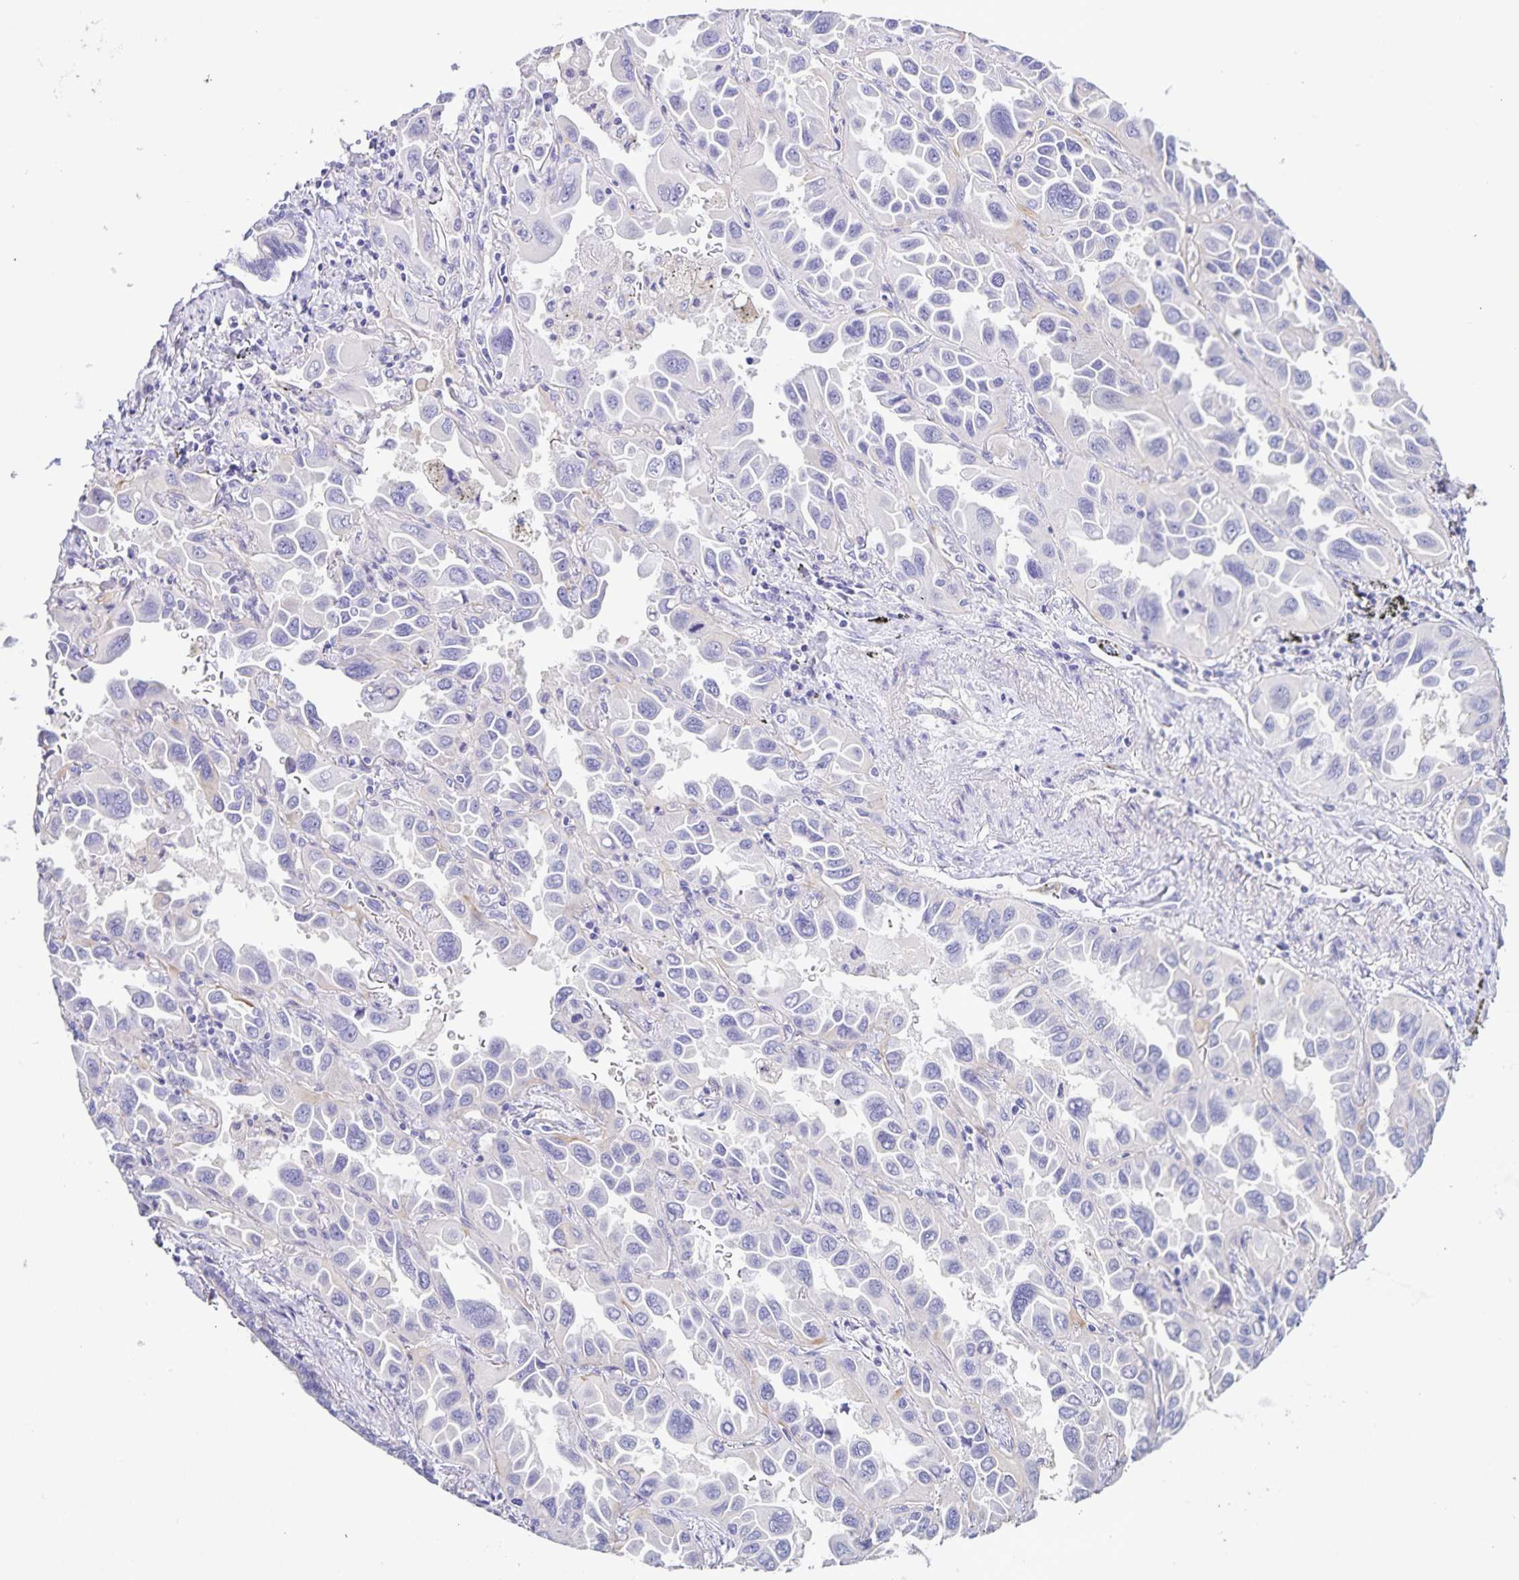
{"staining": {"intensity": "negative", "quantity": "none", "location": "none"}, "tissue": "lung cancer", "cell_type": "Tumor cells", "image_type": "cancer", "snomed": [{"axis": "morphology", "description": "Adenocarcinoma, NOS"}, {"axis": "topography", "description": "Lung"}], "caption": "Tumor cells show no significant staining in lung cancer.", "gene": "BOLL", "patient": {"sex": "male", "age": 64}}